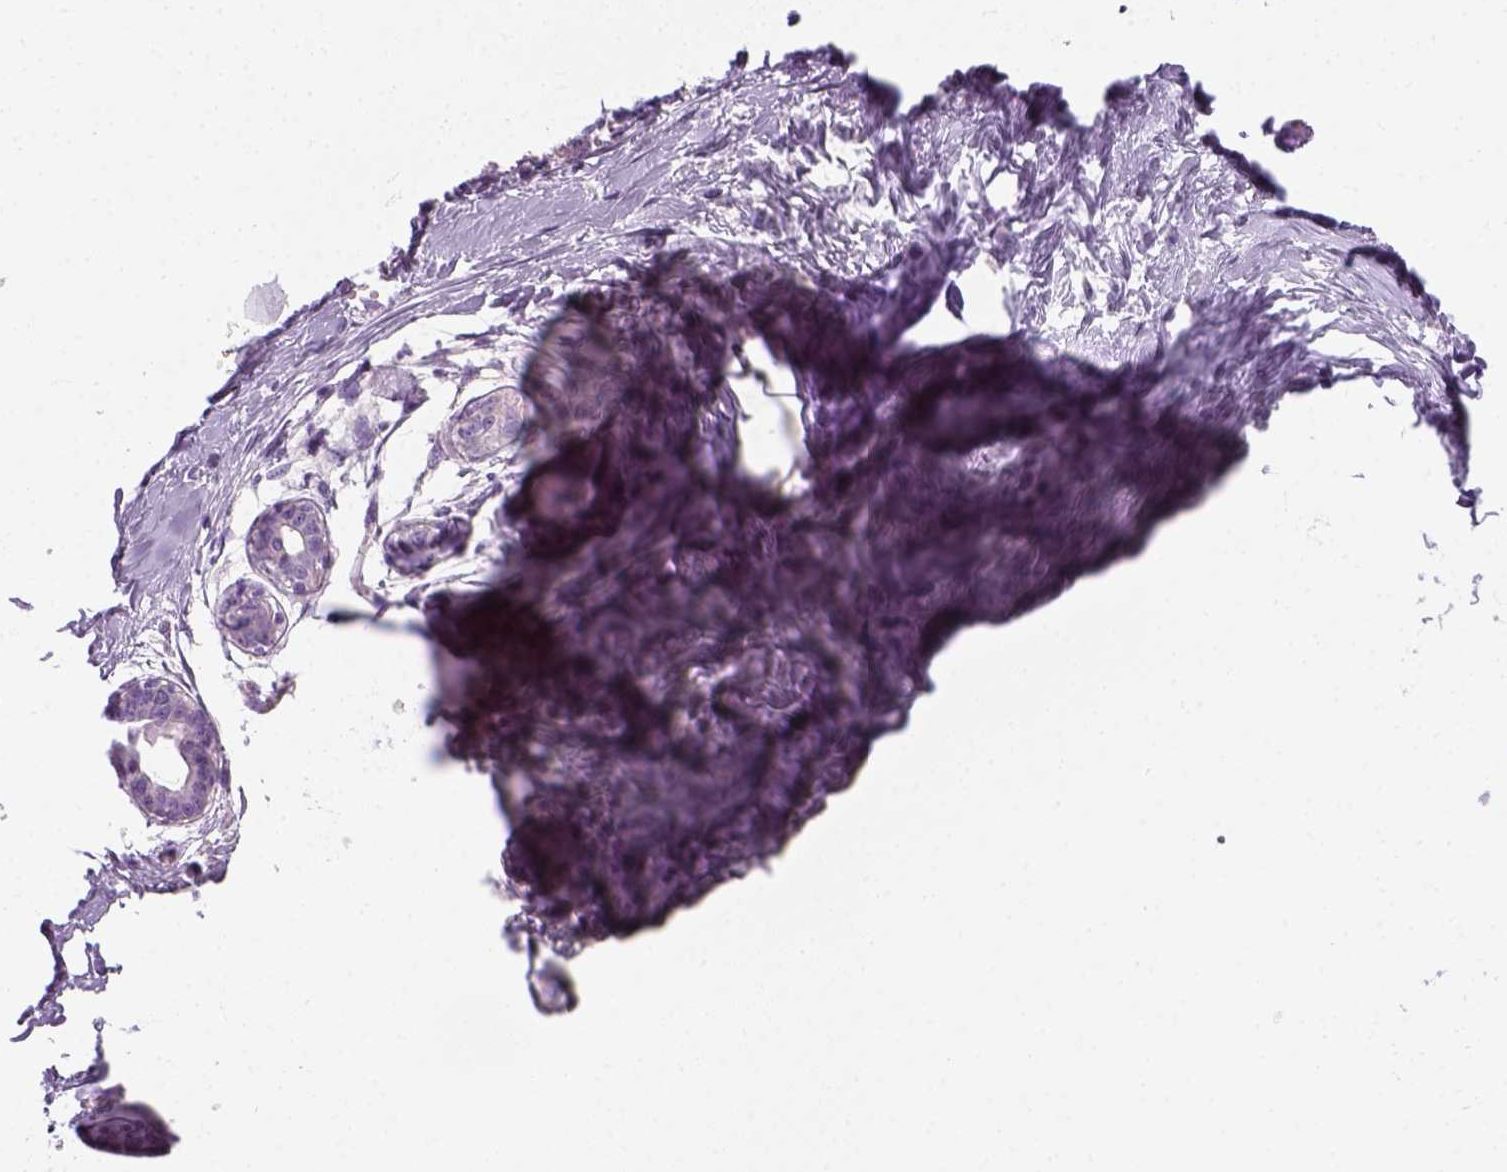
{"staining": {"intensity": "negative", "quantity": "none", "location": "none"}, "tissue": "breast", "cell_type": "Adipocytes", "image_type": "normal", "snomed": [{"axis": "morphology", "description": "Normal tissue, NOS"}, {"axis": "topography", "description": "Breast"}], "caption": "Protein analysis of benign breast shows no significant staining in adipocytes. The staining was performed using DAB to visualize the protein expression in brown, while the nuclei were stained in blue with hematoxylin (Magnification: 20x).", "gene": "SLC12A5", "patient": {"sex": "female", "age": 45}}